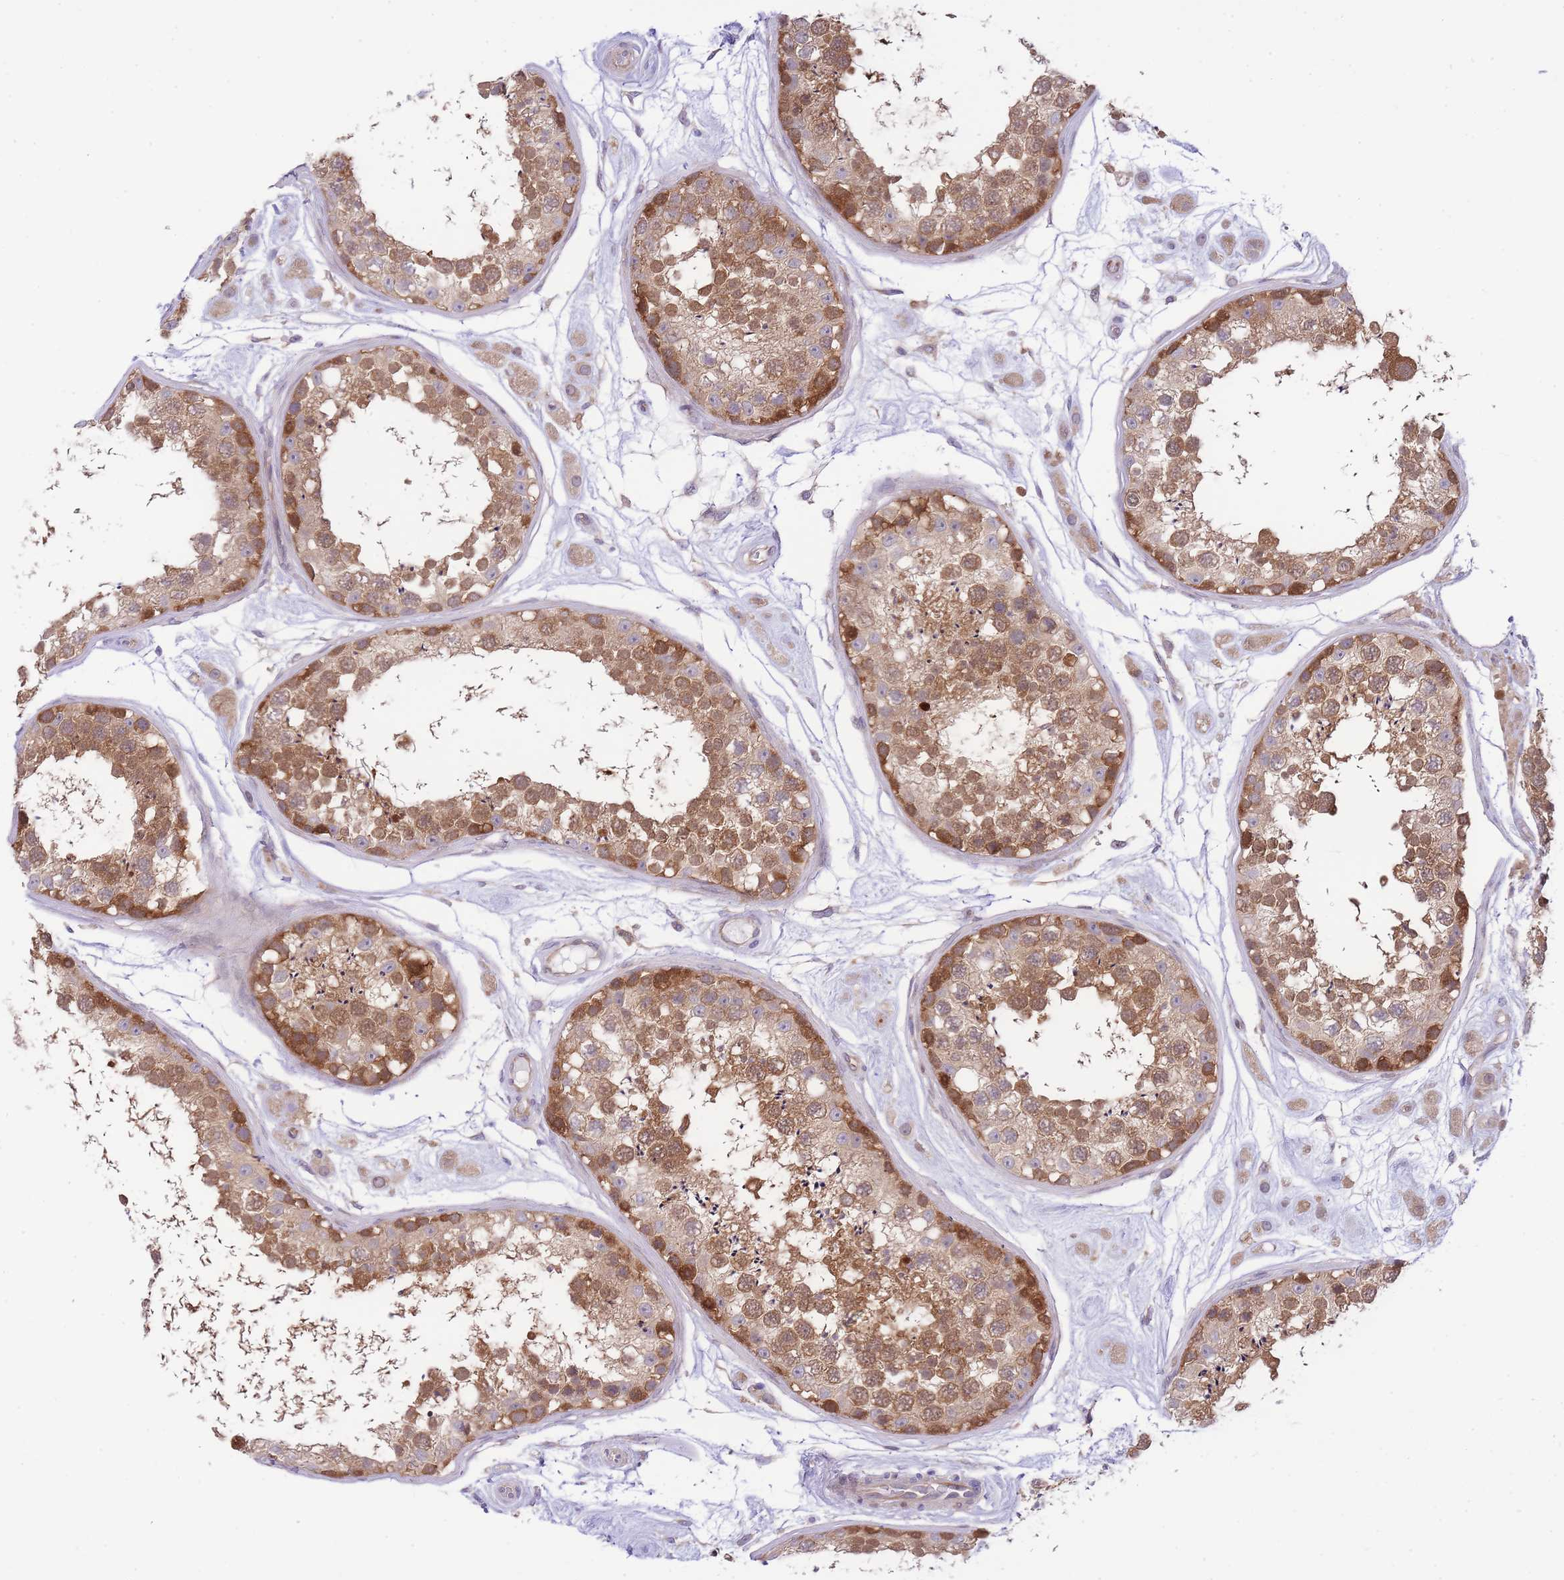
{"staining": {"intensity": "moderate", "quantity": ">75%", "location": "cytoplasmic/membranous"}, "tissue": "testis", "cell_type": "Cells in seminiferous ducts", "image_type": "normal", "snomed": [{"axis": "morphology", "description": "Normal tissue, NOS"}, {"axis": "topography", "description": "Testis"}], "caption": "Immunohistochemistry (DAB) staining of unremarkable testis exhibits moderate cytoplasmic/membranous protein expression in approximately >75% of cells in seminiferous ducts. The staining is performed using DAB brown chromogen to label protein expression. The nuclei are counter-stained blue using hematoxylin.", "gene": "EIF2B2", "patient": {"sex": "male", "age": 25}}